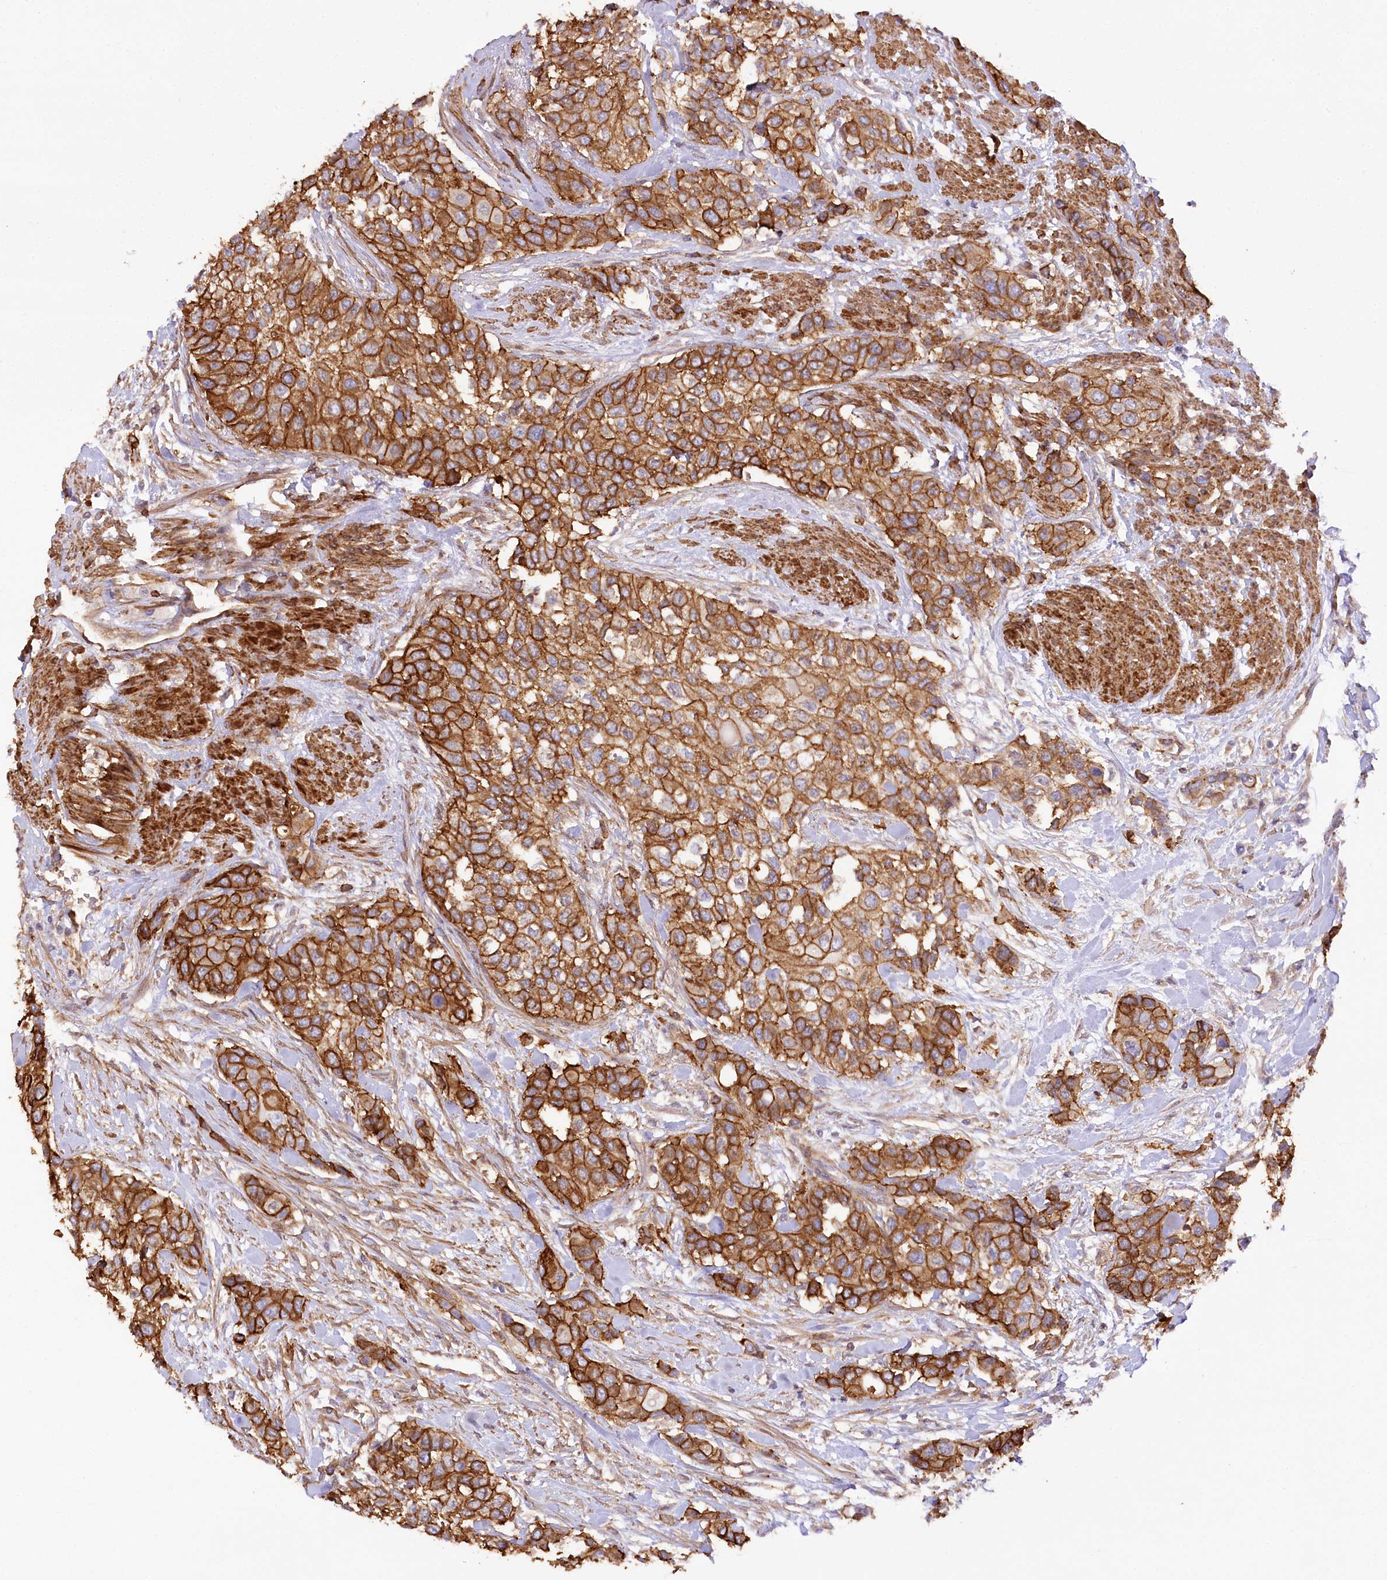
{"staining": {"intensity": "strong", "quantity": ">75%", "location": "cytoplasmic/membranous"}, "tissue": "urothelial cancer", "cell_type": "Tumor cells", "image_type": "cancer", "snomed": [{"axis": "morphology", "description": "Normal tissue, NOS"}, {"axis": "morphology", "description": "Urothelial carcinoma, High grade"}, {"axis": "topography", "description": "Vascular tissue"}, {"axis": "topography", "description": "Urinary bladder"}], "caption": "Strong cytoplasmic/membranous expression for a protein is appreciated in about >75% of tumor cells of urothelial cancer using immunohistochemistry (IHC).", "gene": "SYNPO2", "patient": {"sex": "female", "age": 56}}